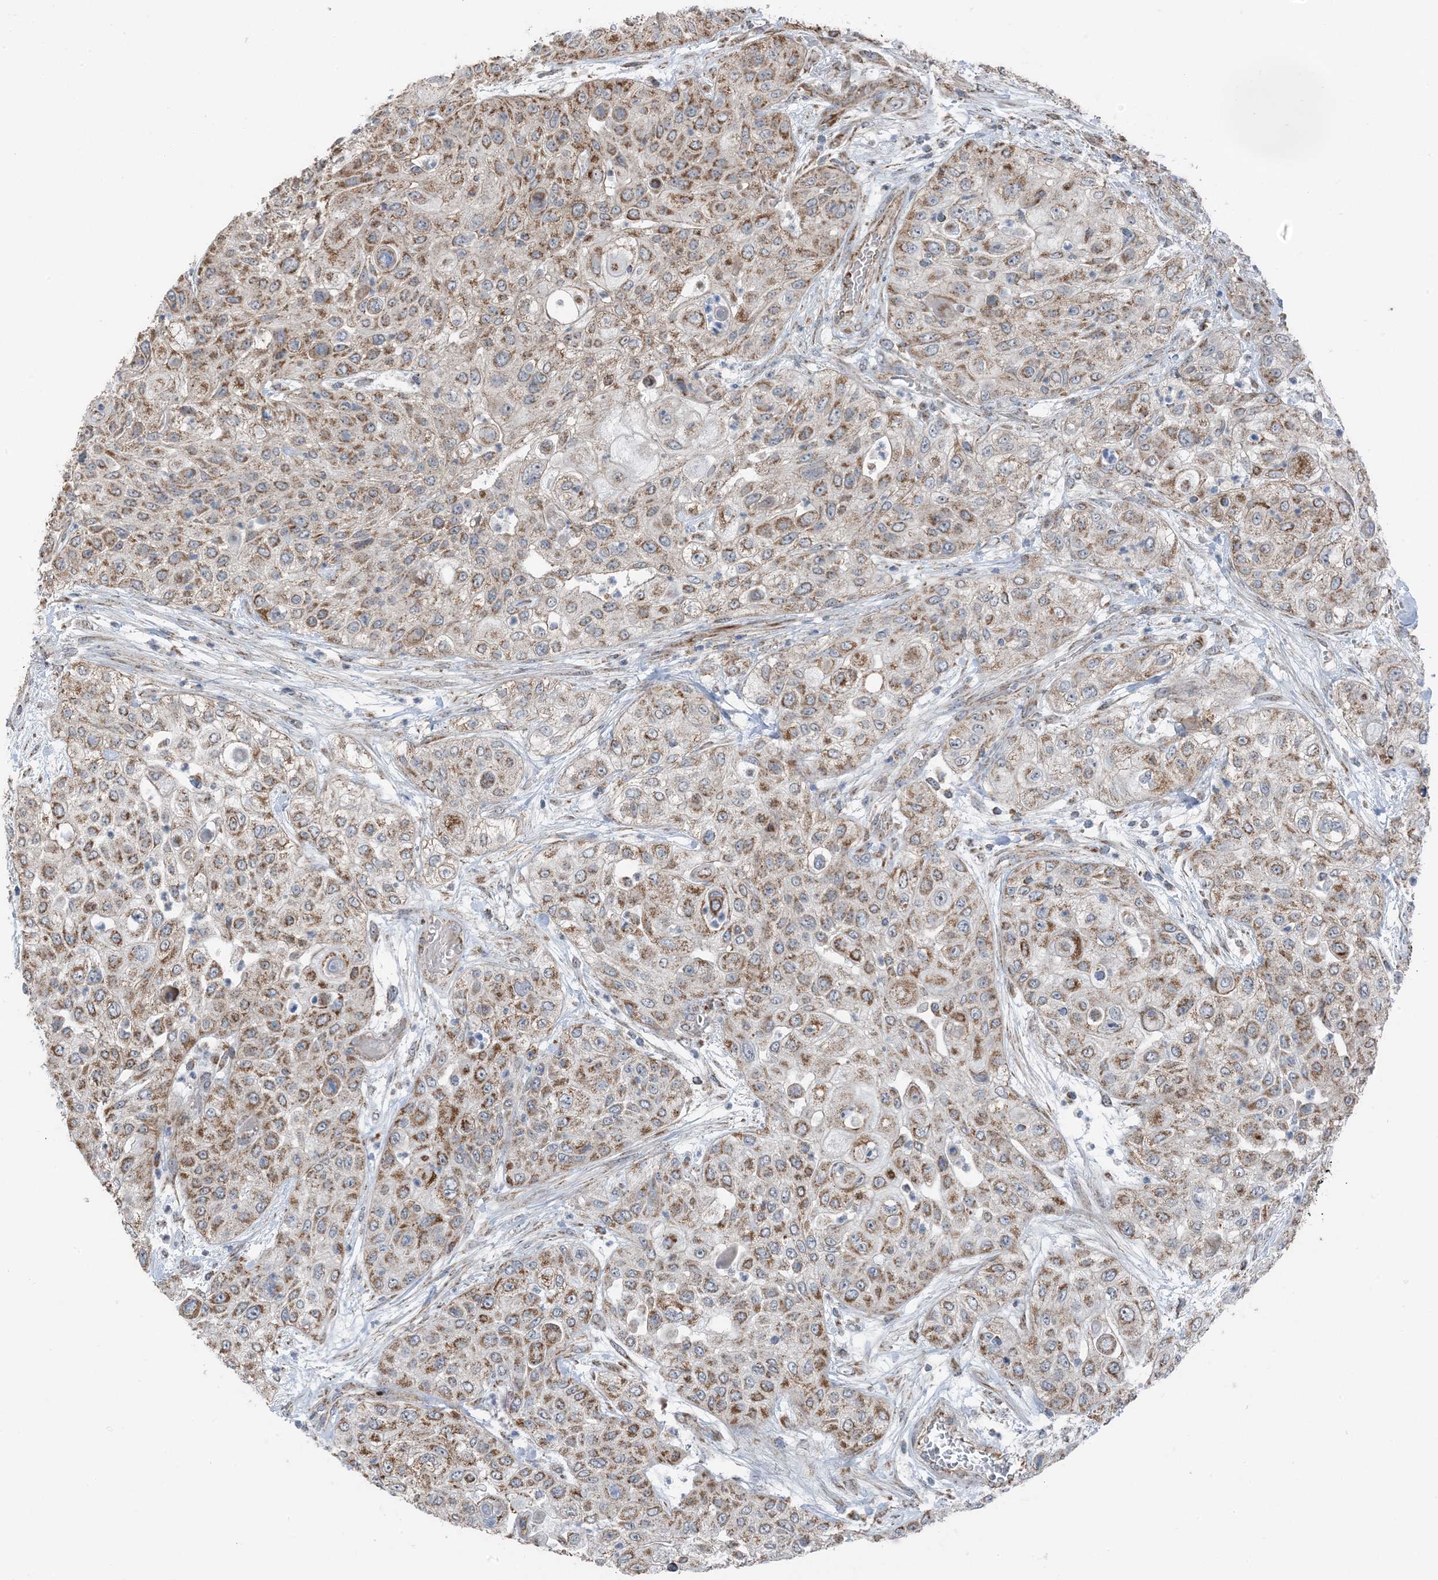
{"staining": {"intensity": "moderate", "quantity": ">75%", "location": "cytoplasmic/membranous"}, "tissue": "urothelial cancer", "cell_type": "Tumor cells", "image_type": "cancer", "snomed": [{"axis": "morphology", "description": "Urothelial carcinoma, High grade"}, {"axis": "topography", "description": "Urinary bladder"}], "caption": "A medium amount of moderate cytoplasmic/membranous staining is present in about >75% of tumor cells in urothelial cancer tissue. The protein is shown in brown color, while the nuclei are stained blue.", "gene": "PILRB", "patient": {"sex": "female", "age": 79}}